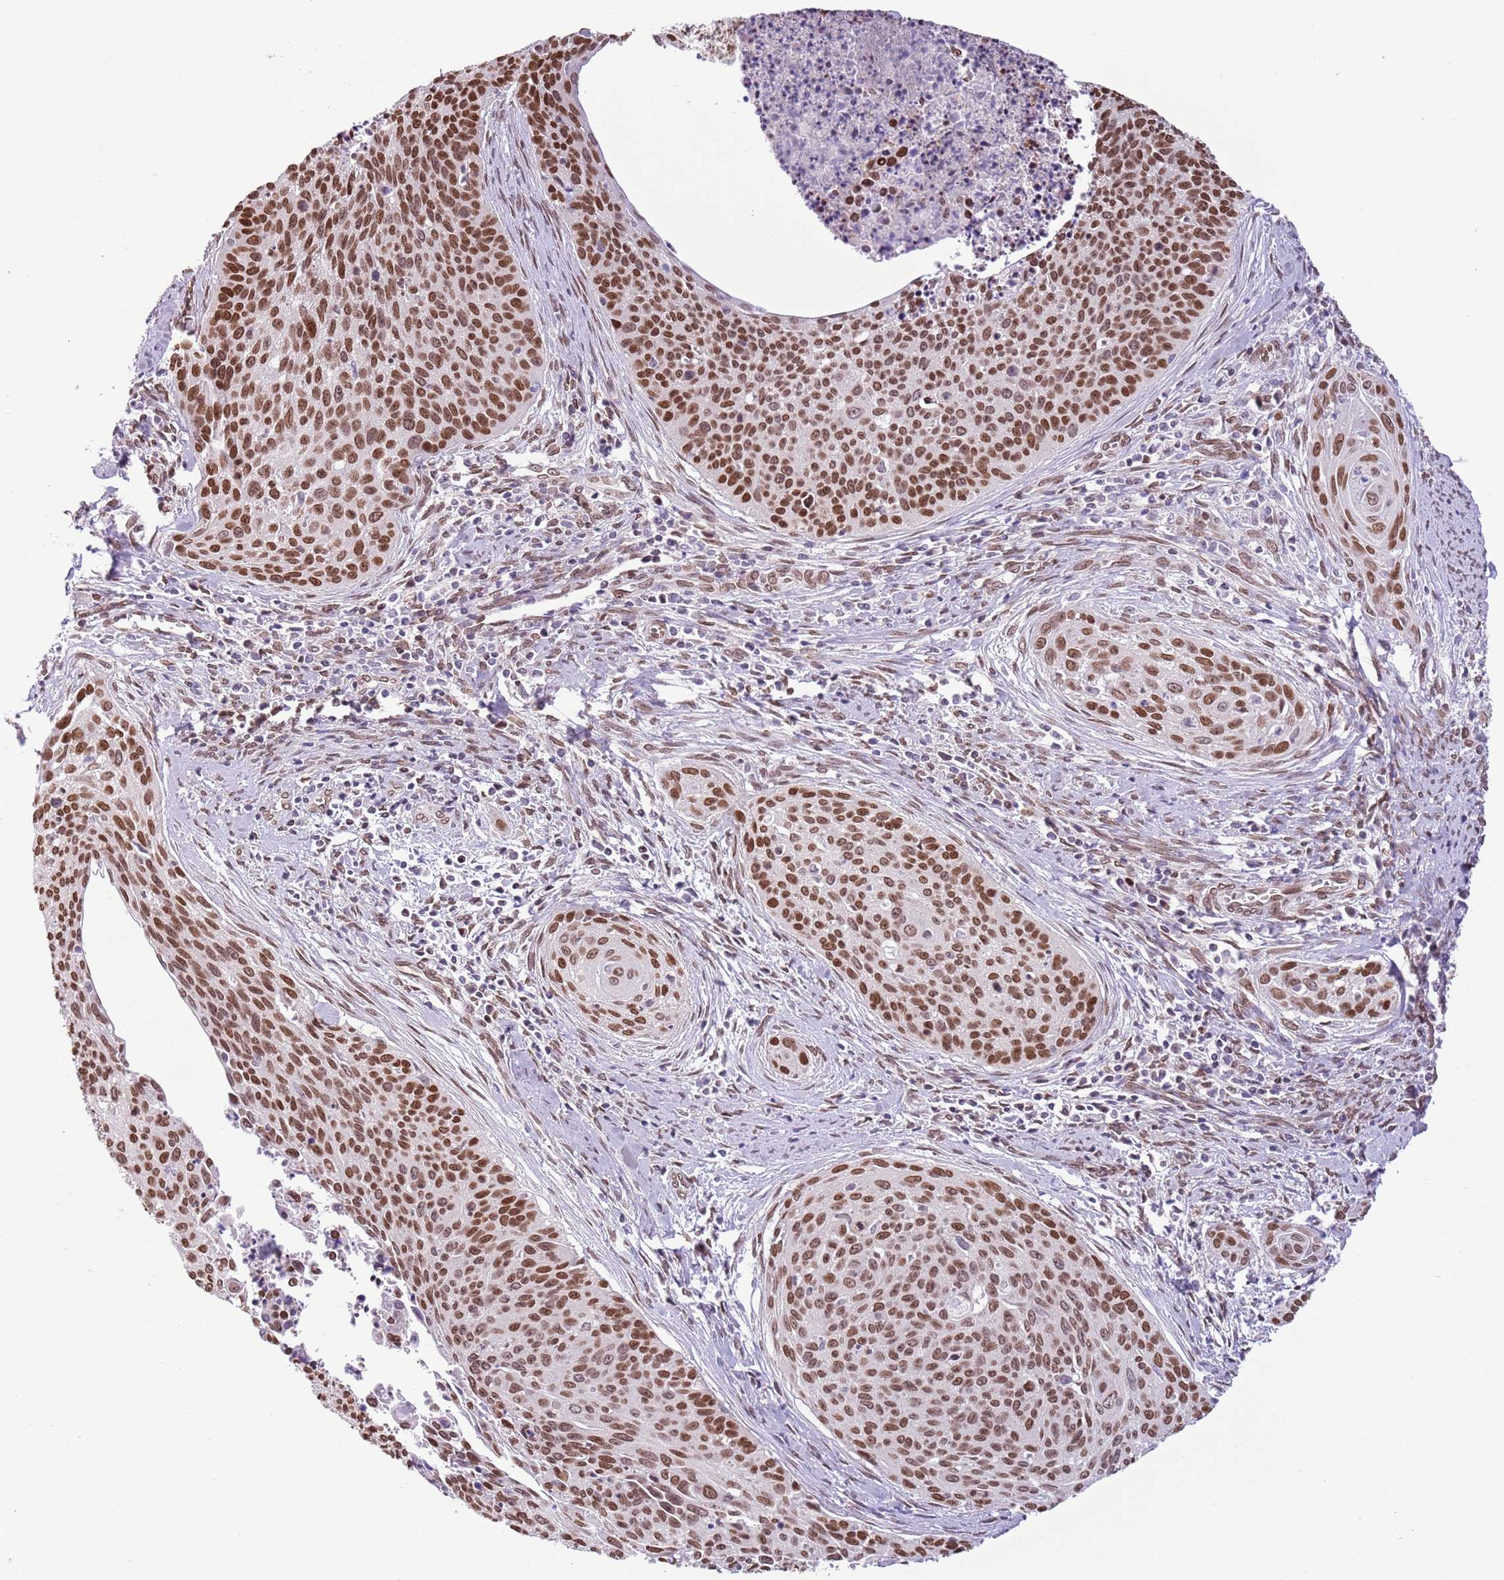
{"staining": {"intensity": "strong", "quantity": ">75%", "location": "nuclear"}, "tissue": "cervical cancer", "cell_type": "Tumor cells", "image_type": "cancer", "snomed": [{"axis": "morphology", "description": "Squamous cell carcinoma, NOS"}, {"axis": "topography", "description": "Cervix"}], "caption": "Immunohistochemistry image of neoplastic tissue: cervical cancer (squamous cell carcinoma) stained using immunohistochemistry (IHC) exhibits high levels of strong protein expression localized specifically in the nuclear of tumor cells, appearing as a nuclear brown color.", "gene": "ZGLP1", "patient": {"sex": "female", "age": 55}}